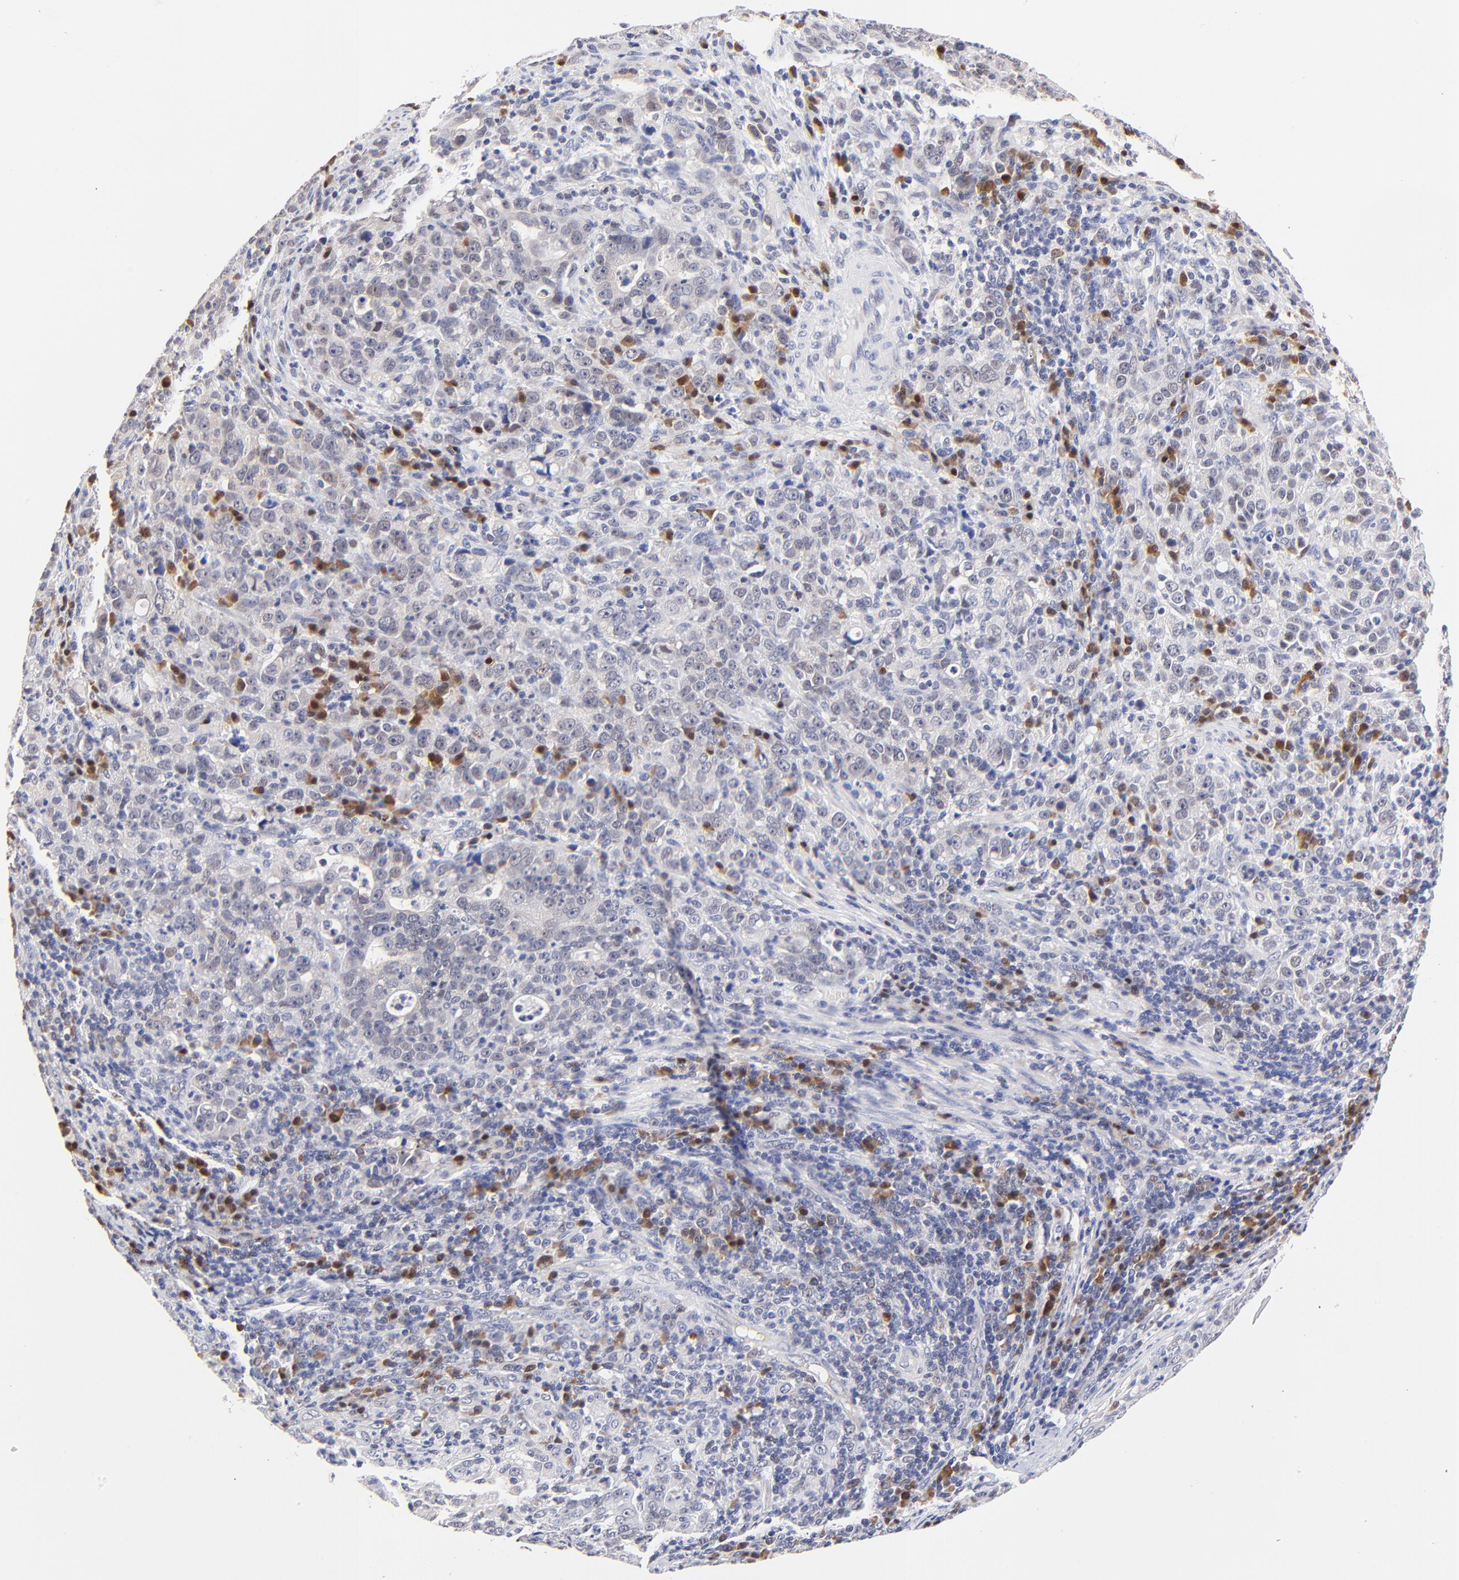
{"staining": {"intensity": "negative", "quantity": "none", "location": "none"}, "tissue": "stomach cancer", "cell_type": "Tumor cells", "image_type": "cancer", "snomed": [{"axis": "morphology", "description": "Adenocarcinoma, NOS"}, {"axis": "topography", "description": "Stomach, upper"}], "caption": "IHC micrograph of neoplastic tissue: adenocarcinoma (stomach) stained with DAB (3,3'-diaminobenzidine) displays no significant protein staining in tumor cells.", "gene": "ZNF155", "patient": {"sex": "female", "age": 50}}